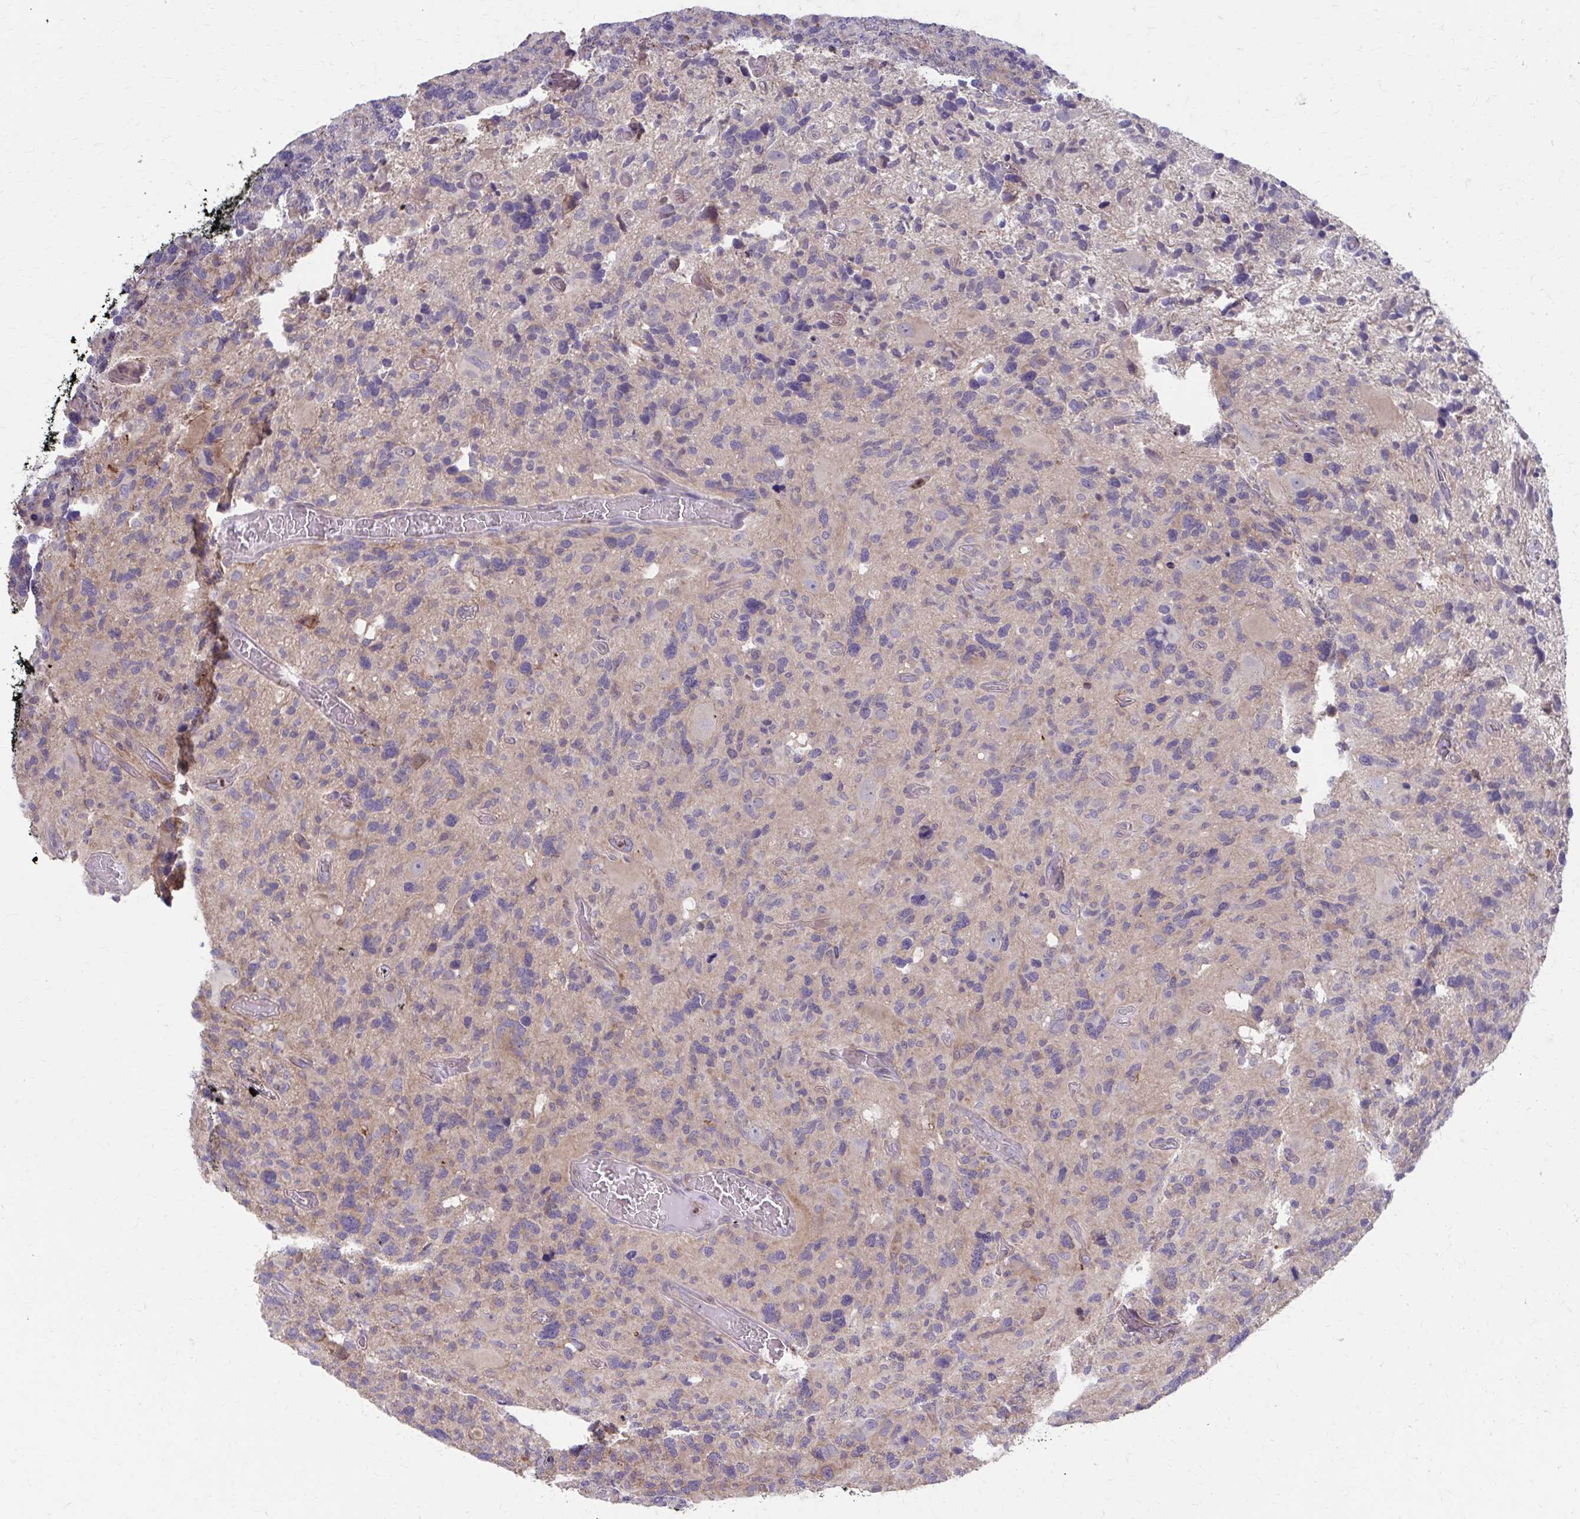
{"staining": {"intensity": "weak", "quantity": "<25%", "location": "cytoplasmic/membranous"}, "tissue": "glioma", "cell_type": "Tumor cells", "image_type": "cancer", "snomed": [{"axis": "morphology", "description": "Glioma, malignant, High grade"}, {"axis": "topography", "description": "Brain"}], "caption": "DAB immunohistochemical staining of malignant glioma (high-grade) demonstrates no significant staining in tumor cells. The staining was performed using DAB (3,3'-diaminobenzidine) to visualize the protein expression in brown, while the nuclei were stained in blue with hematoxylin (Magnification: 20x).", "gene": "MMP14", "patient": {"sex": "male", "age": 49}}